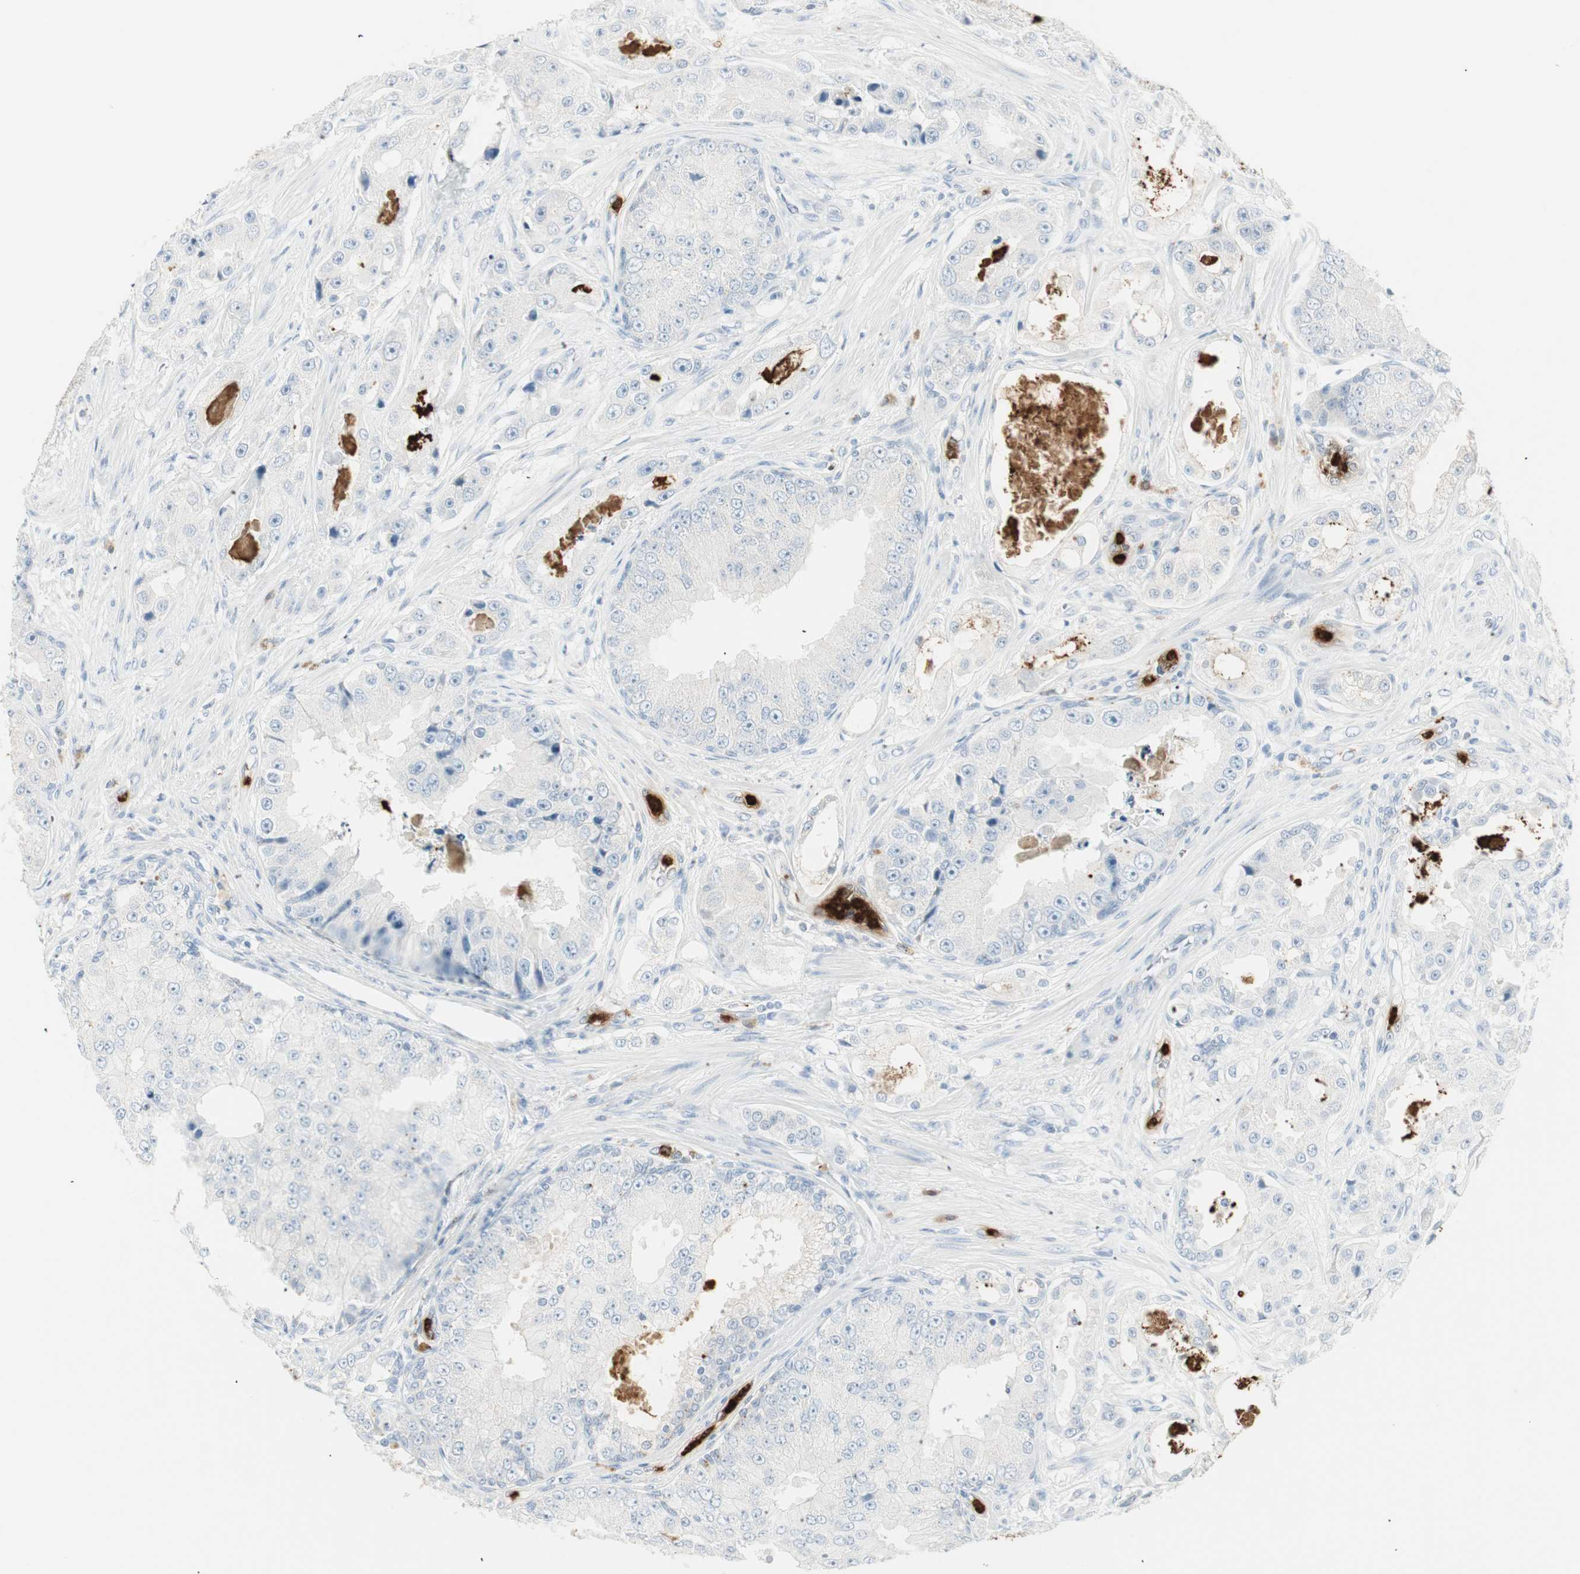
{"staining": {"intensity": "negative", "quantity": "none", "location": "none"}, "tissue": "prostate cancer", "cell_type": "Tumor cells", "image_type": "cancer", "snomed": [{"axis": "morphology", "description": "Adenocarcinoma, High grade"}, {"axis": "topography", "description": "Prostate"}], "caption": "Tumor cells are negative for protein expression in human prostate cancer (adenocarcinoma (high-grade)). (DAB IHC with hematoxylin counter stain).", "gene": "PRTN3", "patient": {"sex": "male", "age": 73}}